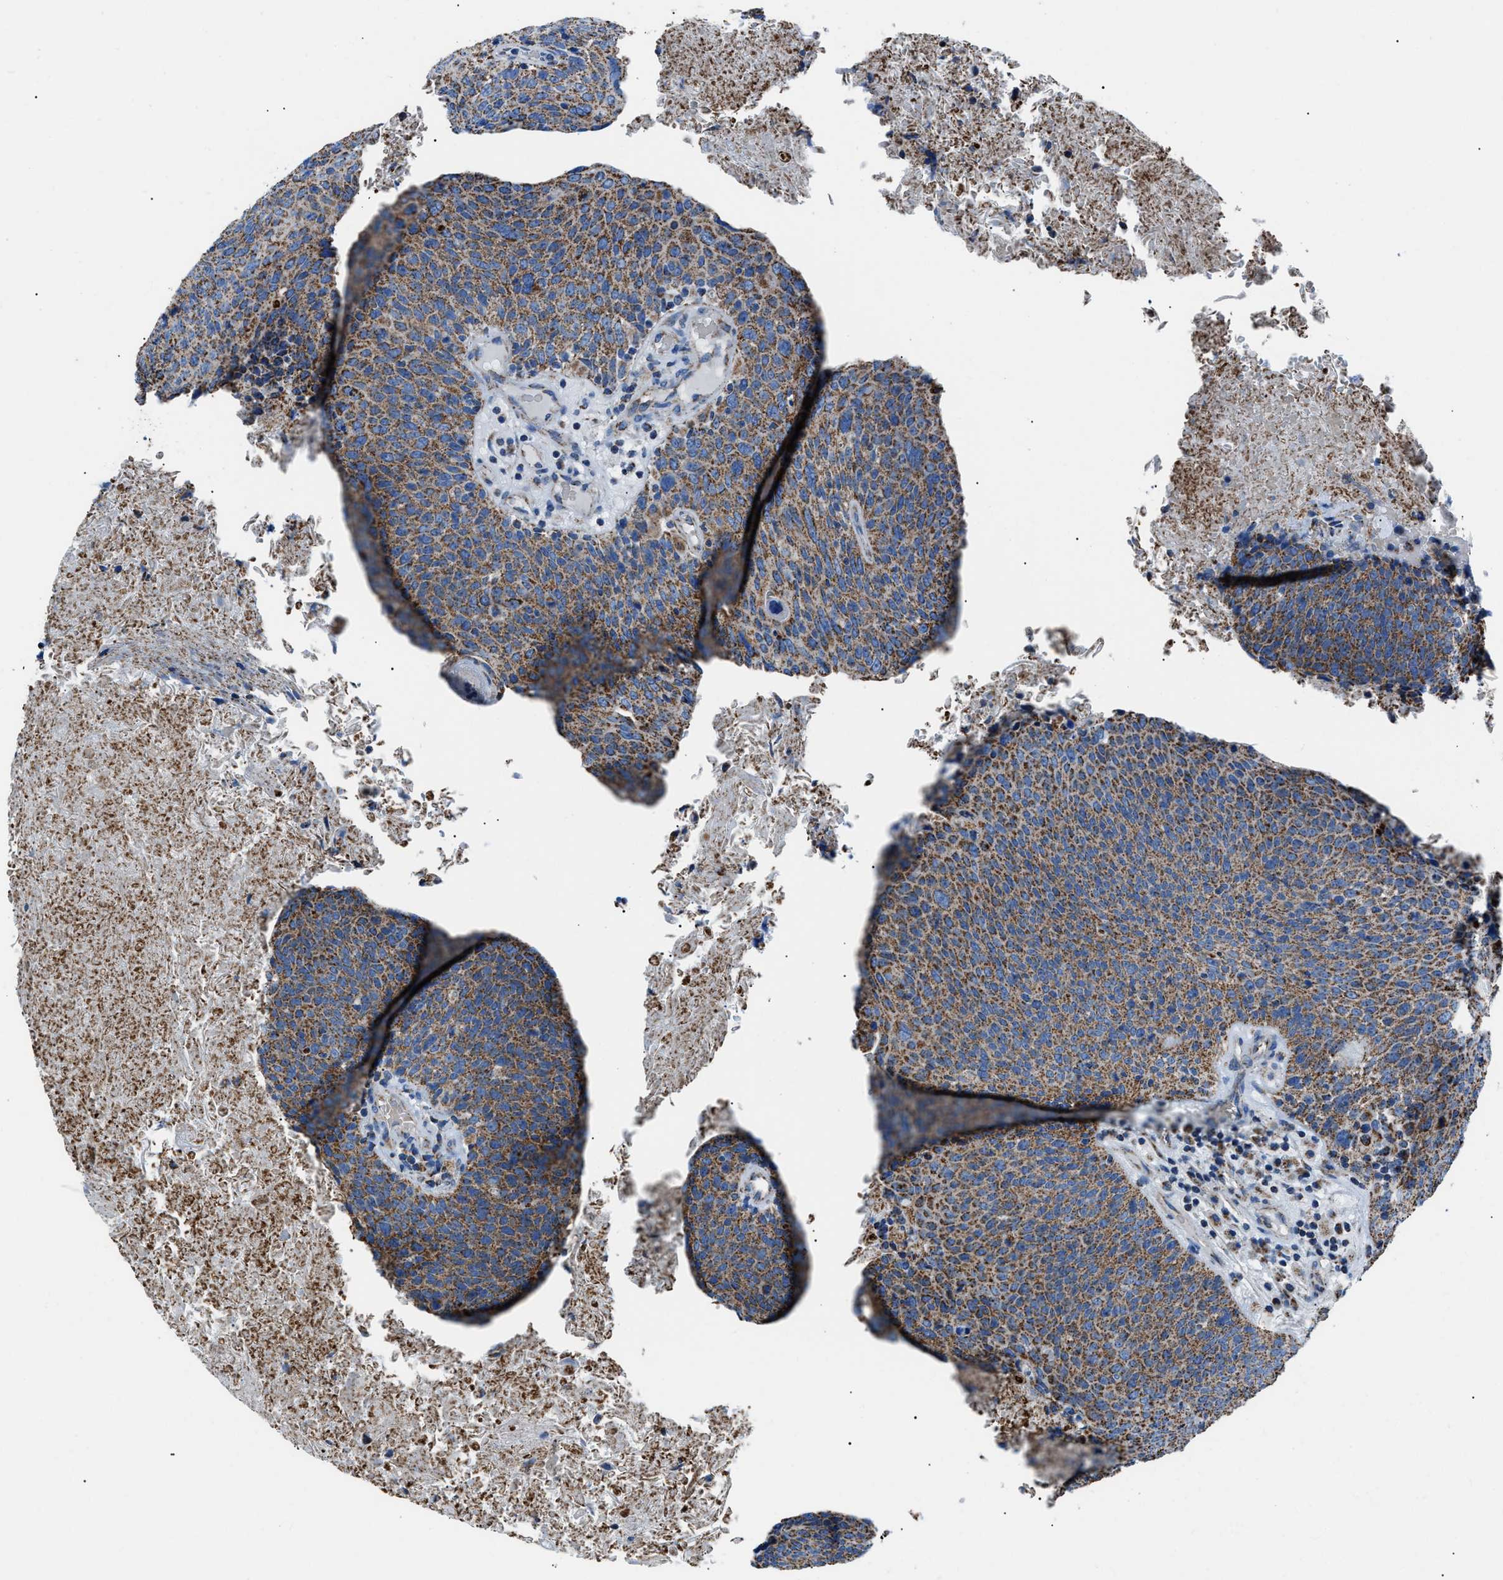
{"staining": {"intensity": "moderate", "quantity": ">75%", "location": "cytoplasmic/membranous"}, "tissue": "head and neck cancer", "cell_type": "Tumor cells", "image_type": "cancer", "snomed": [{"axis": "morphology", "description": "Squamous cell carcinoma, NOS"}, {"axis": "morphology", "description": "Squamous cell carcinoma, metastatic, NOS"}, {"axis": "topography", "description": "Lymph node"}, {"axis": "topography", "description": "Head-Neck"}], "caption": "An immunohistochemistry micrograph of neoplastic tissue is shown. Protein staining in brown highlights moderate cytoplasmic/membranous positivity in metastatic squamous cell carcinoma (head and neck) within tumor cells.", "gene": "PHB2", "patient": {"sex": "male", "age": 62}}